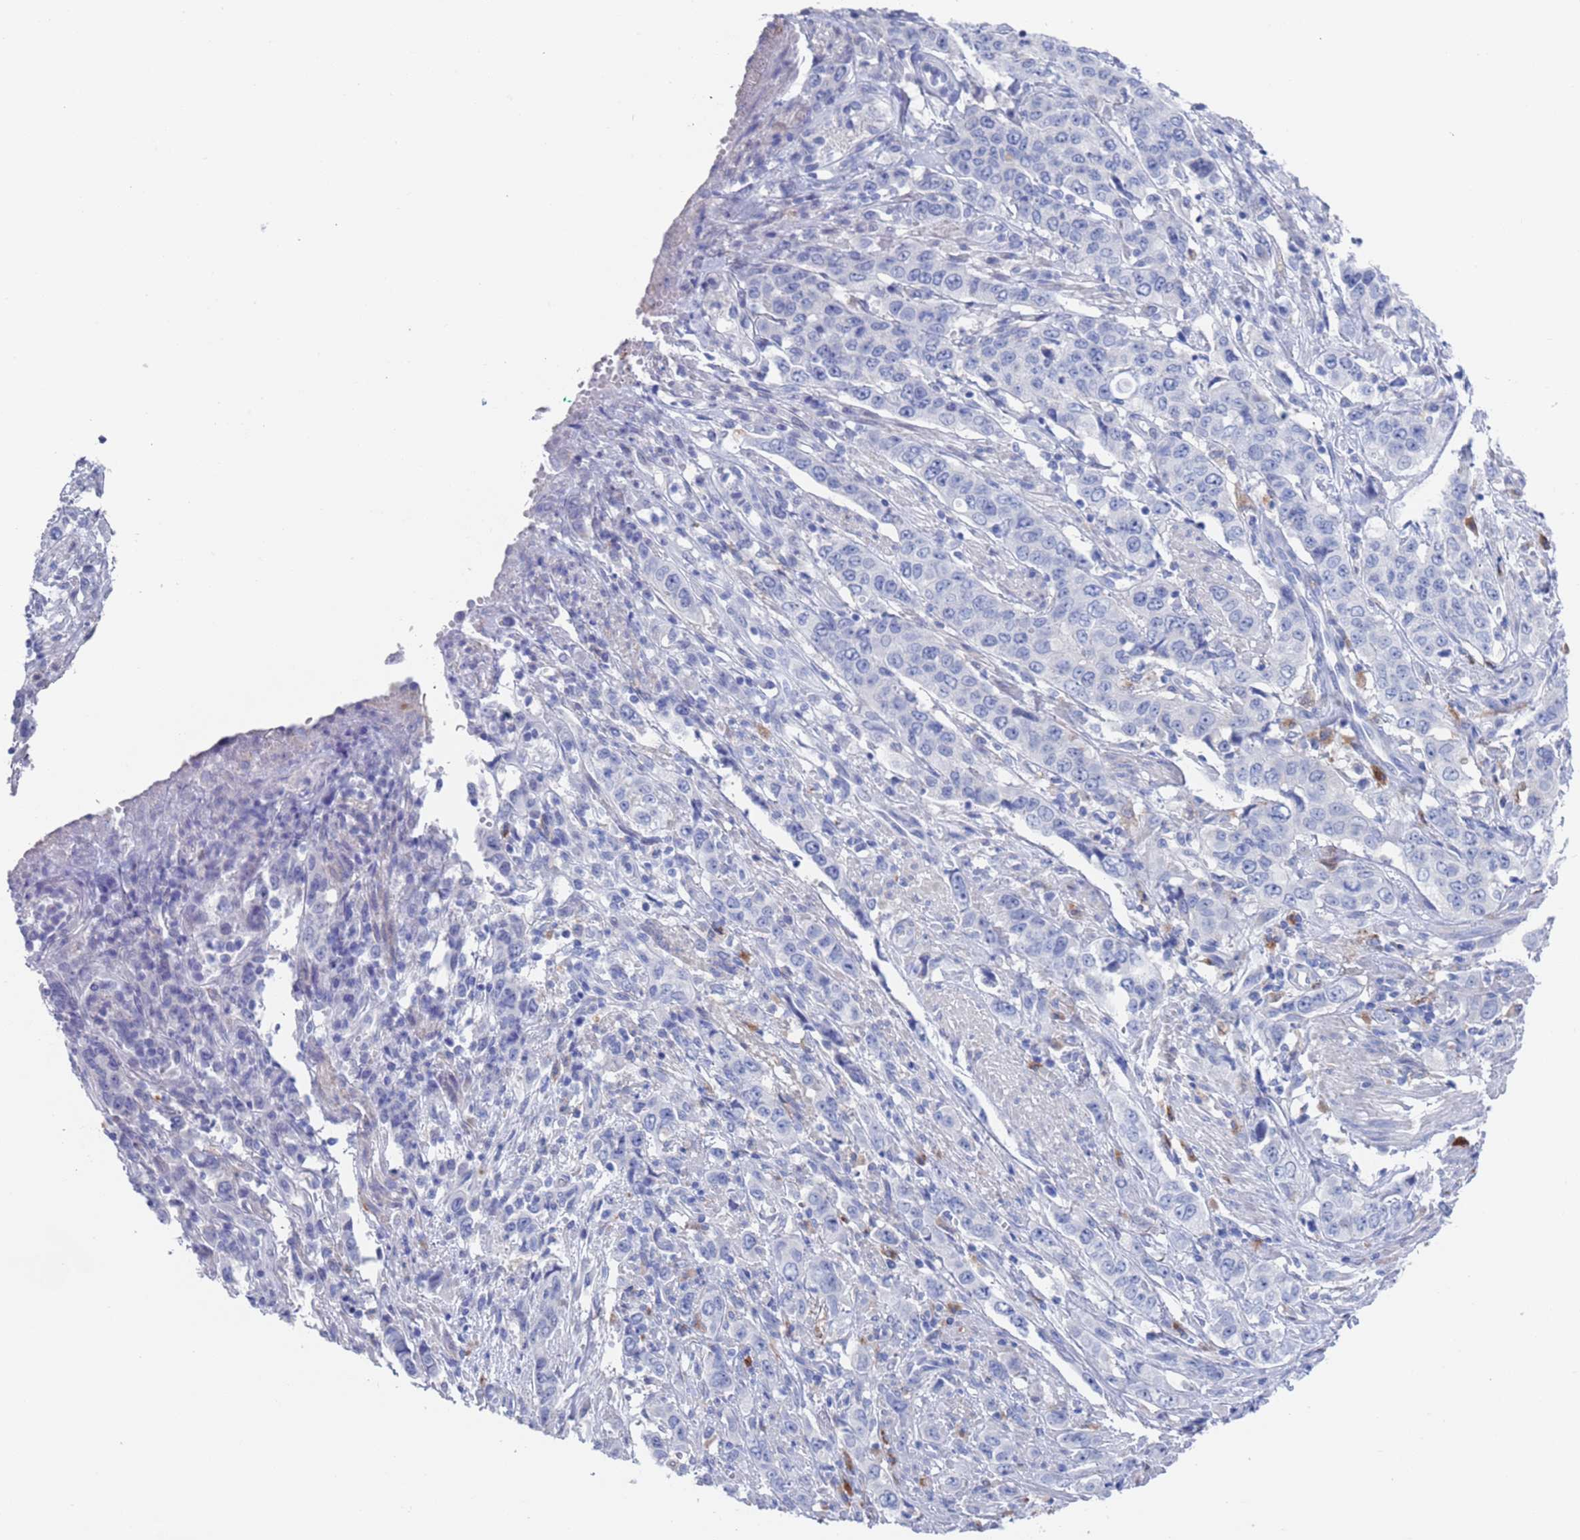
{"staining": {"intensity": "negative", "quantity": "none", "location": "none"}, "tissue": "stomach cancer", "cell_type": "Tumor cells", "image_type": "cancer", "snomed": [{"axis": "morphology", "description": "Adenocarcinoma, NOS"}, {"axis": "topography", "description": "Stomach, upper"}], "caption": "Tumor cells are negative for protein expression in human stomach adenocarcinoma.", "gene": "FUCA1", "patient": {"sex": "male", "age": 62}}